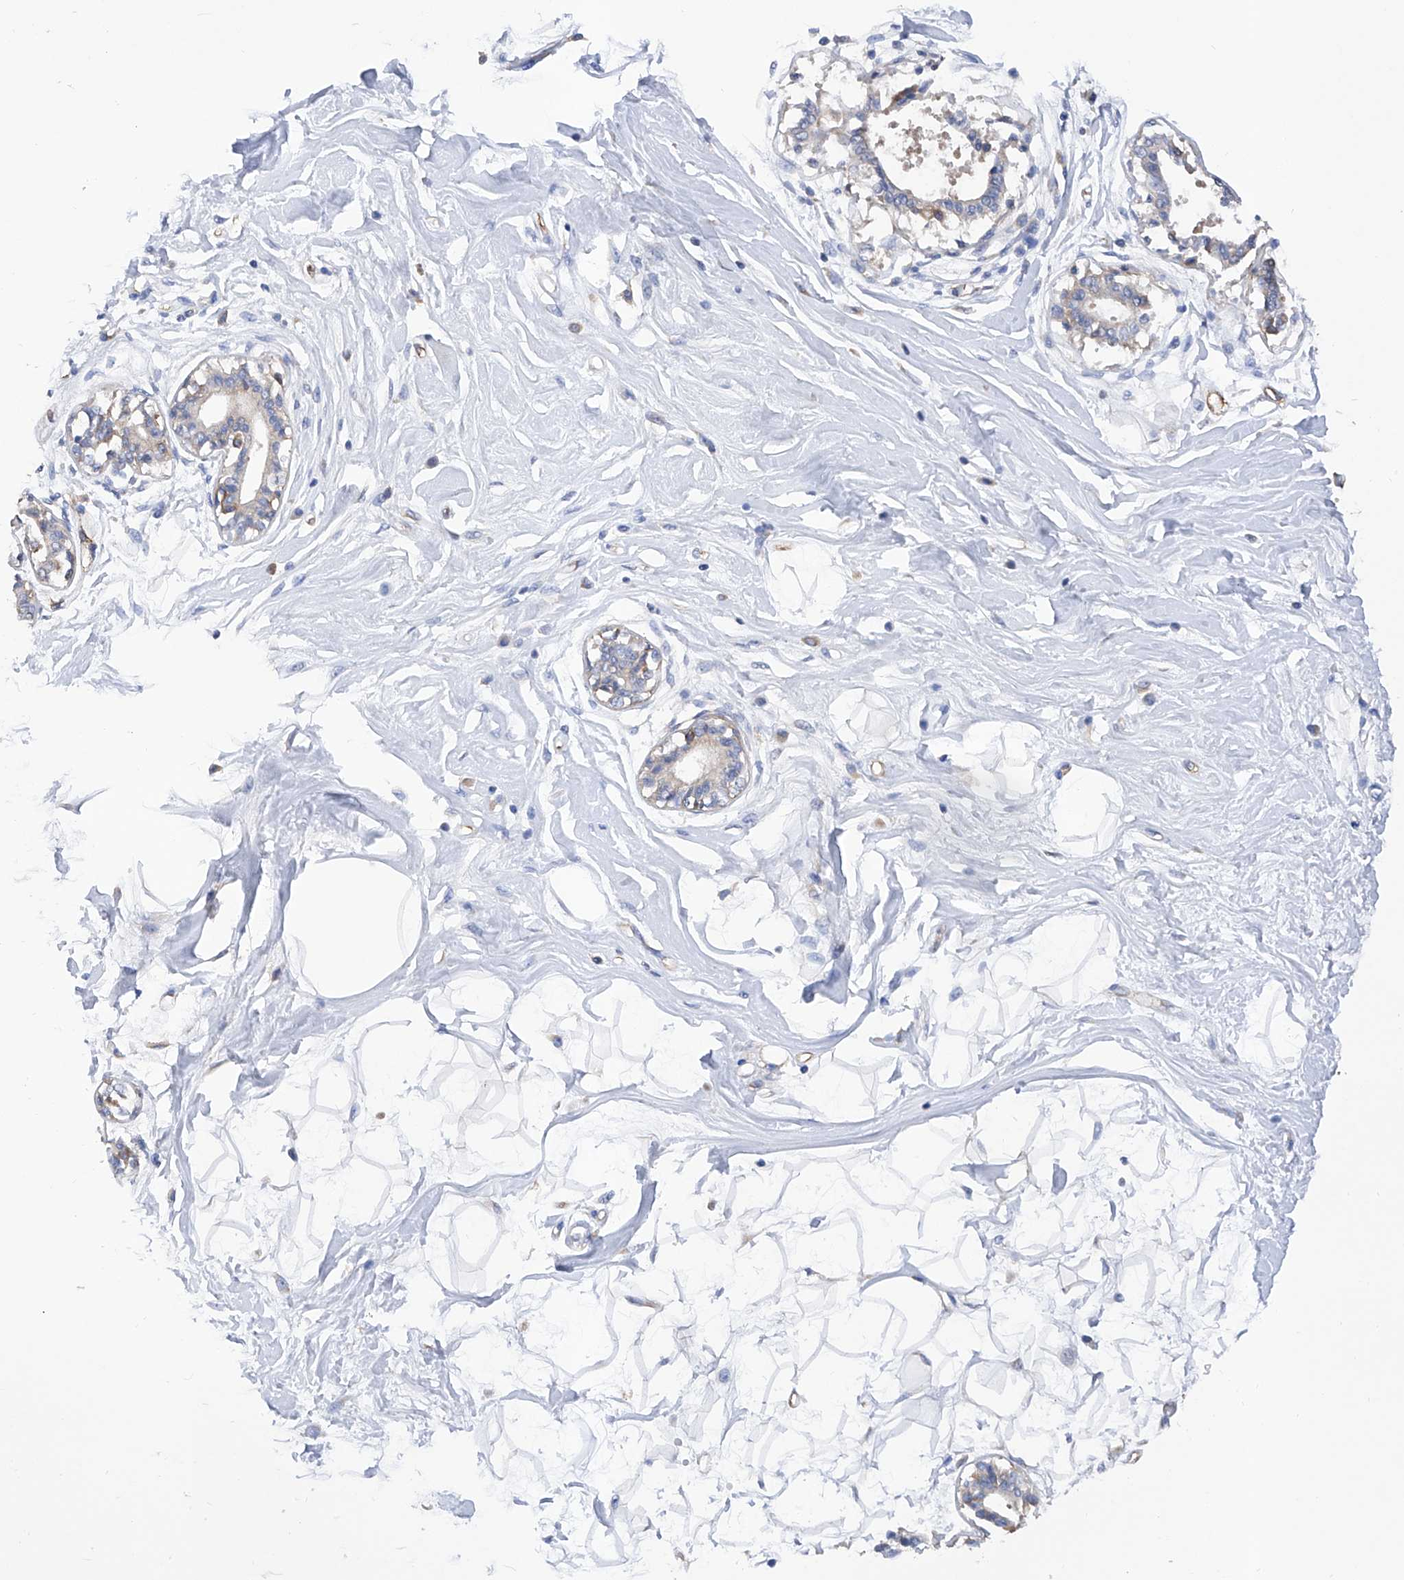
{"staining": {"intensity": "weak", "quantity": "25%-75%", "location": "cytoplasmic/membranous"}, "tissue": "breast", "cell_type": "Adipocytes", "image_type": "normal", "snomed": [{"axis": "morphology", "description": "Normal tissue, NOS"}, {"axis": "topography", "description": "Breast"}], "caption": "This is a micrograph of immunohistochemistry staining of unremarkable breast, which shows weak expression in the cytoplasmic/membranous of adipocytes.", "gene": "INPP5B", "patient": {"sex": "female", "age": 45}}